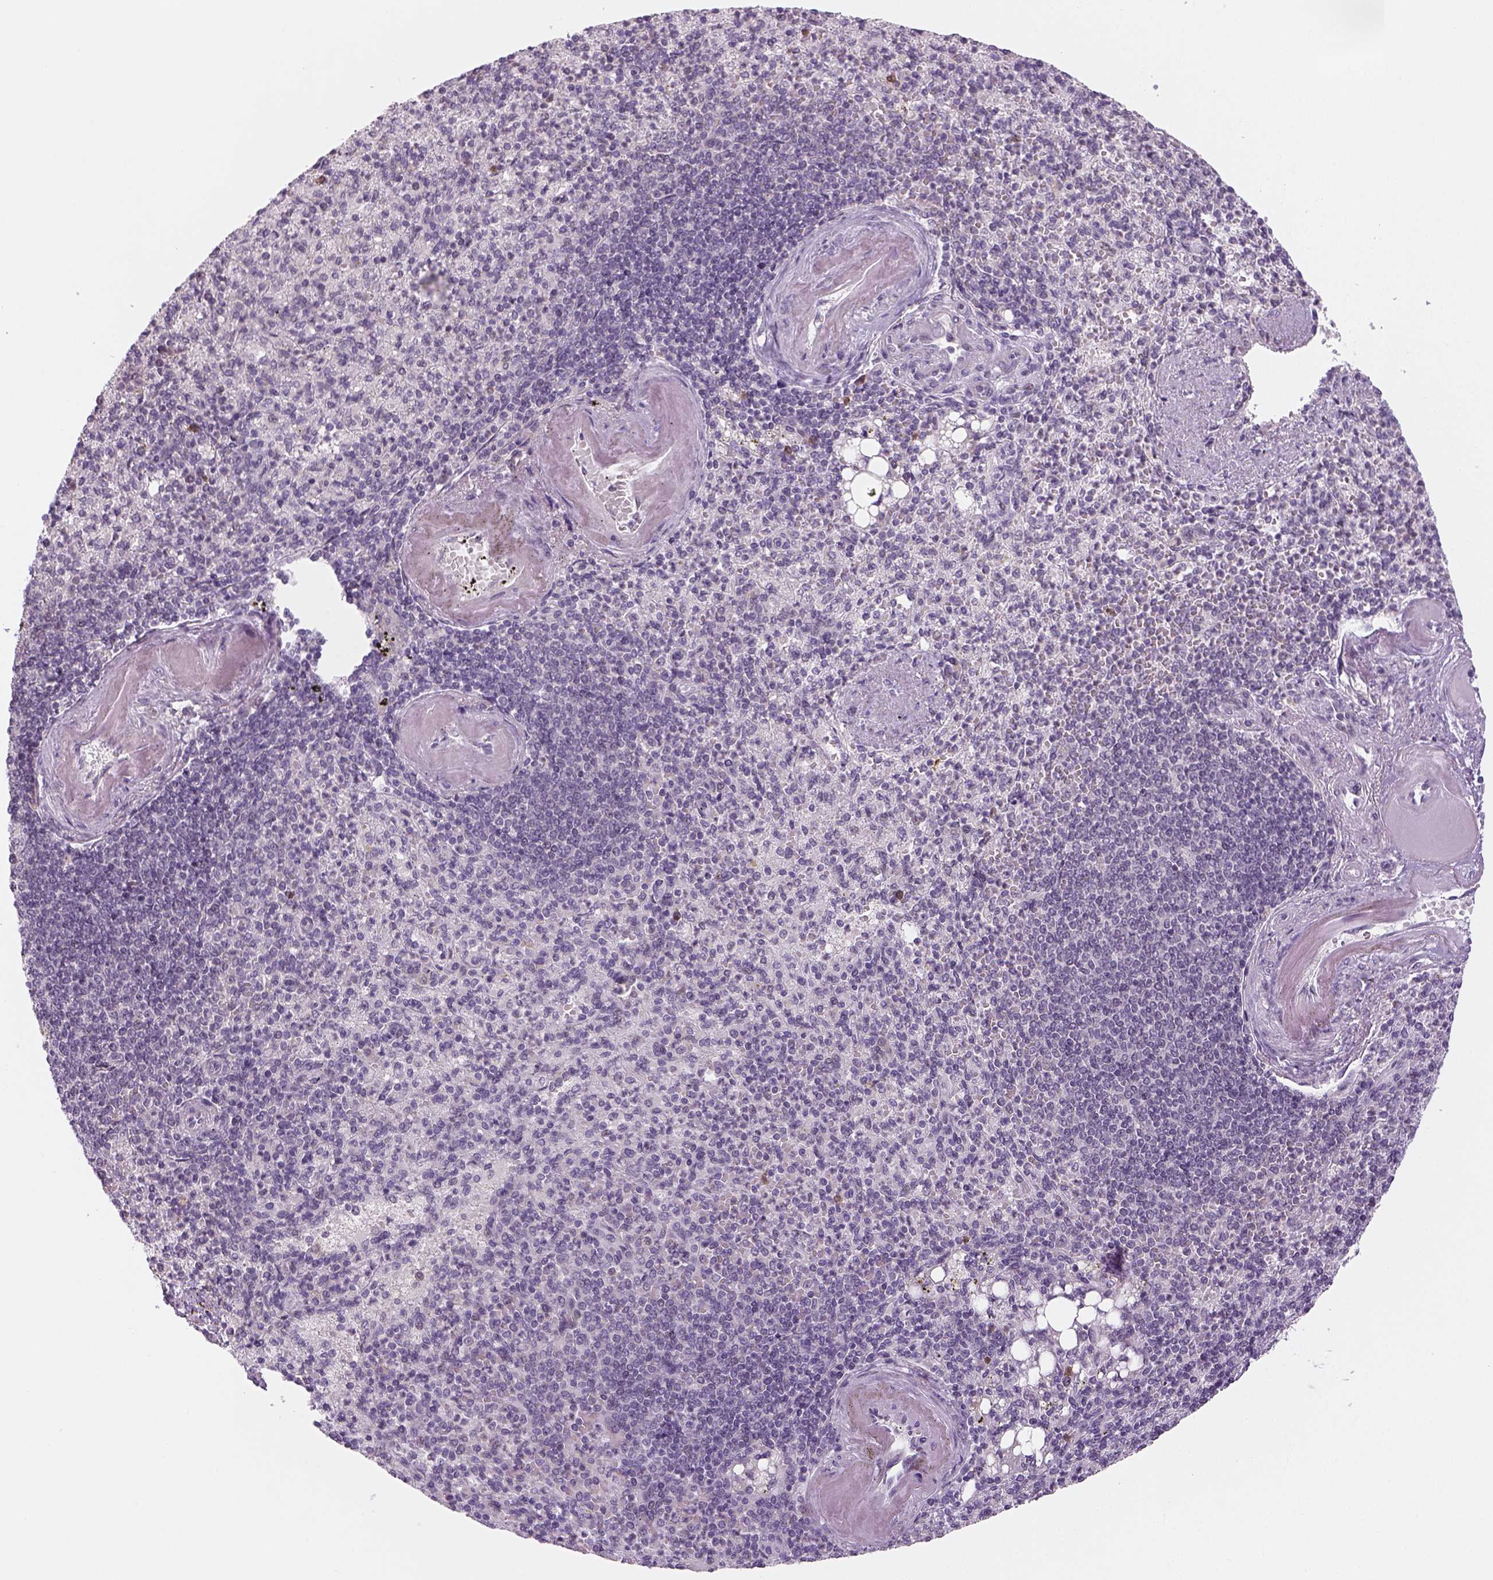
{"staining": {"intensity": "negative", "quantity": "none", "location": "none"}, "tissue": "spleen", "cell_type": "Cells in red pulp", "image_type": "normal", "snomed": [{"axis": "morphology", "description": "Normal tissue, NOS"}, {"axis": "topography", "description": "Spleen"}], "caption": "IHC histopathology image of benign spleen: human spleen stained with DAB demonstrates no significant protein staining in cells in red pulp.", "gene": "MAGEB3", "patient": {"sex": "female", "age": 74}}